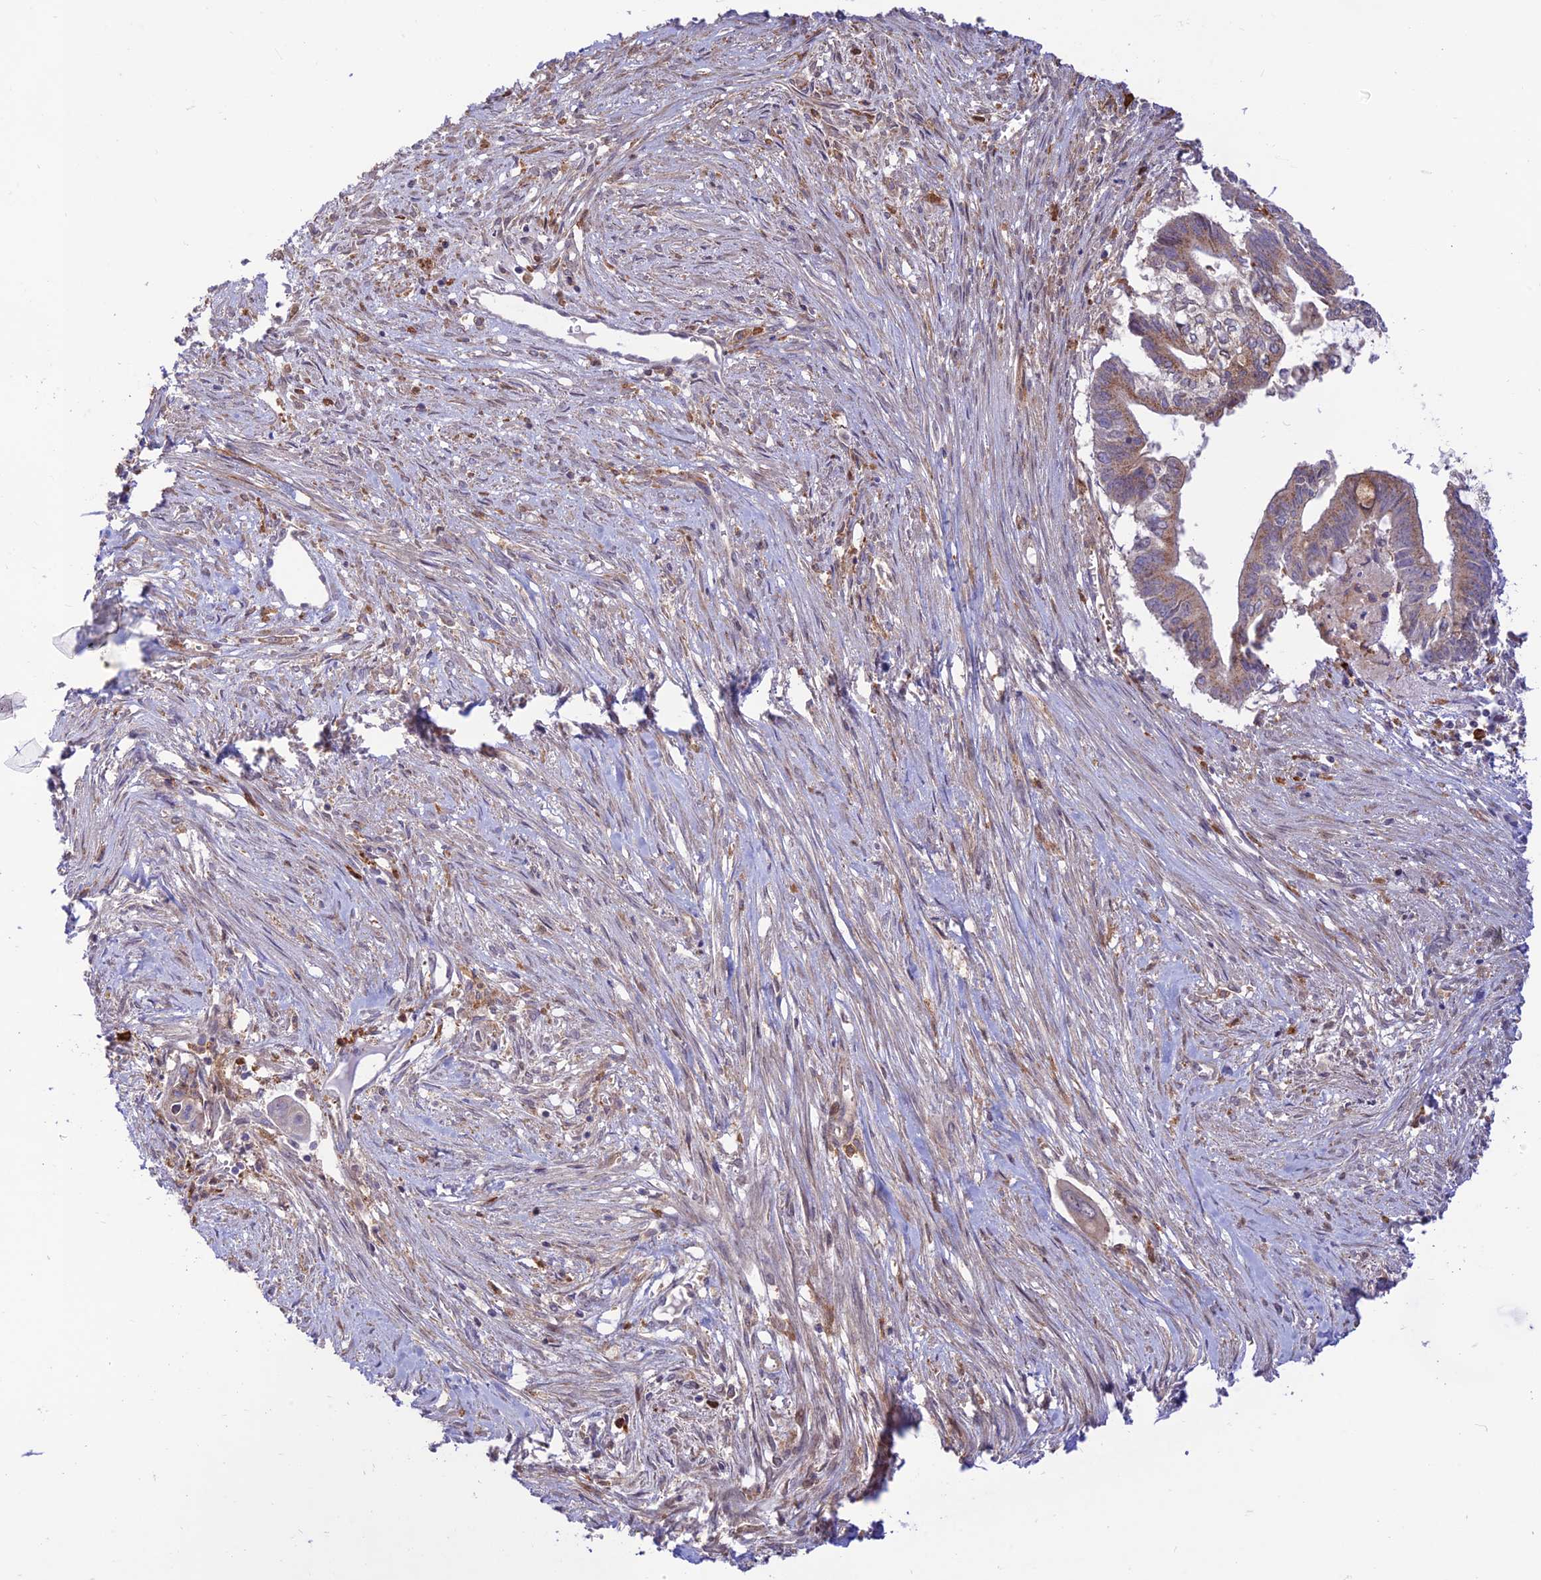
{"staining": {"intensity": "moderate", "quantity": ">75%", "location": "cytoplasmic/membranous"}, "tissue": "pancreatic cancer", "cell_type": "Tumor cells", "image_type": "cancer", "snomed": [{"axis": "morphology", "description": "Adenocarcinoma, NOS"}, {"axis": "topography", "description": "Pancreas"}], "caption": "DAB (3,3'-diaminobenzidine) immunohistochemical staining of adenocarcinoma (pancreatic) shows moderate cytoplasmic/membranous protein positivity in about >75% of tumor cells. The staining is performed using DAB (3,3'-diaminobenzidine) brown chromogen to label protein expression. The nuclei are counter-stained blue using hematoxylin.", "gene": "FAM186B", "patient": {"sex": "male", "age": 68}}